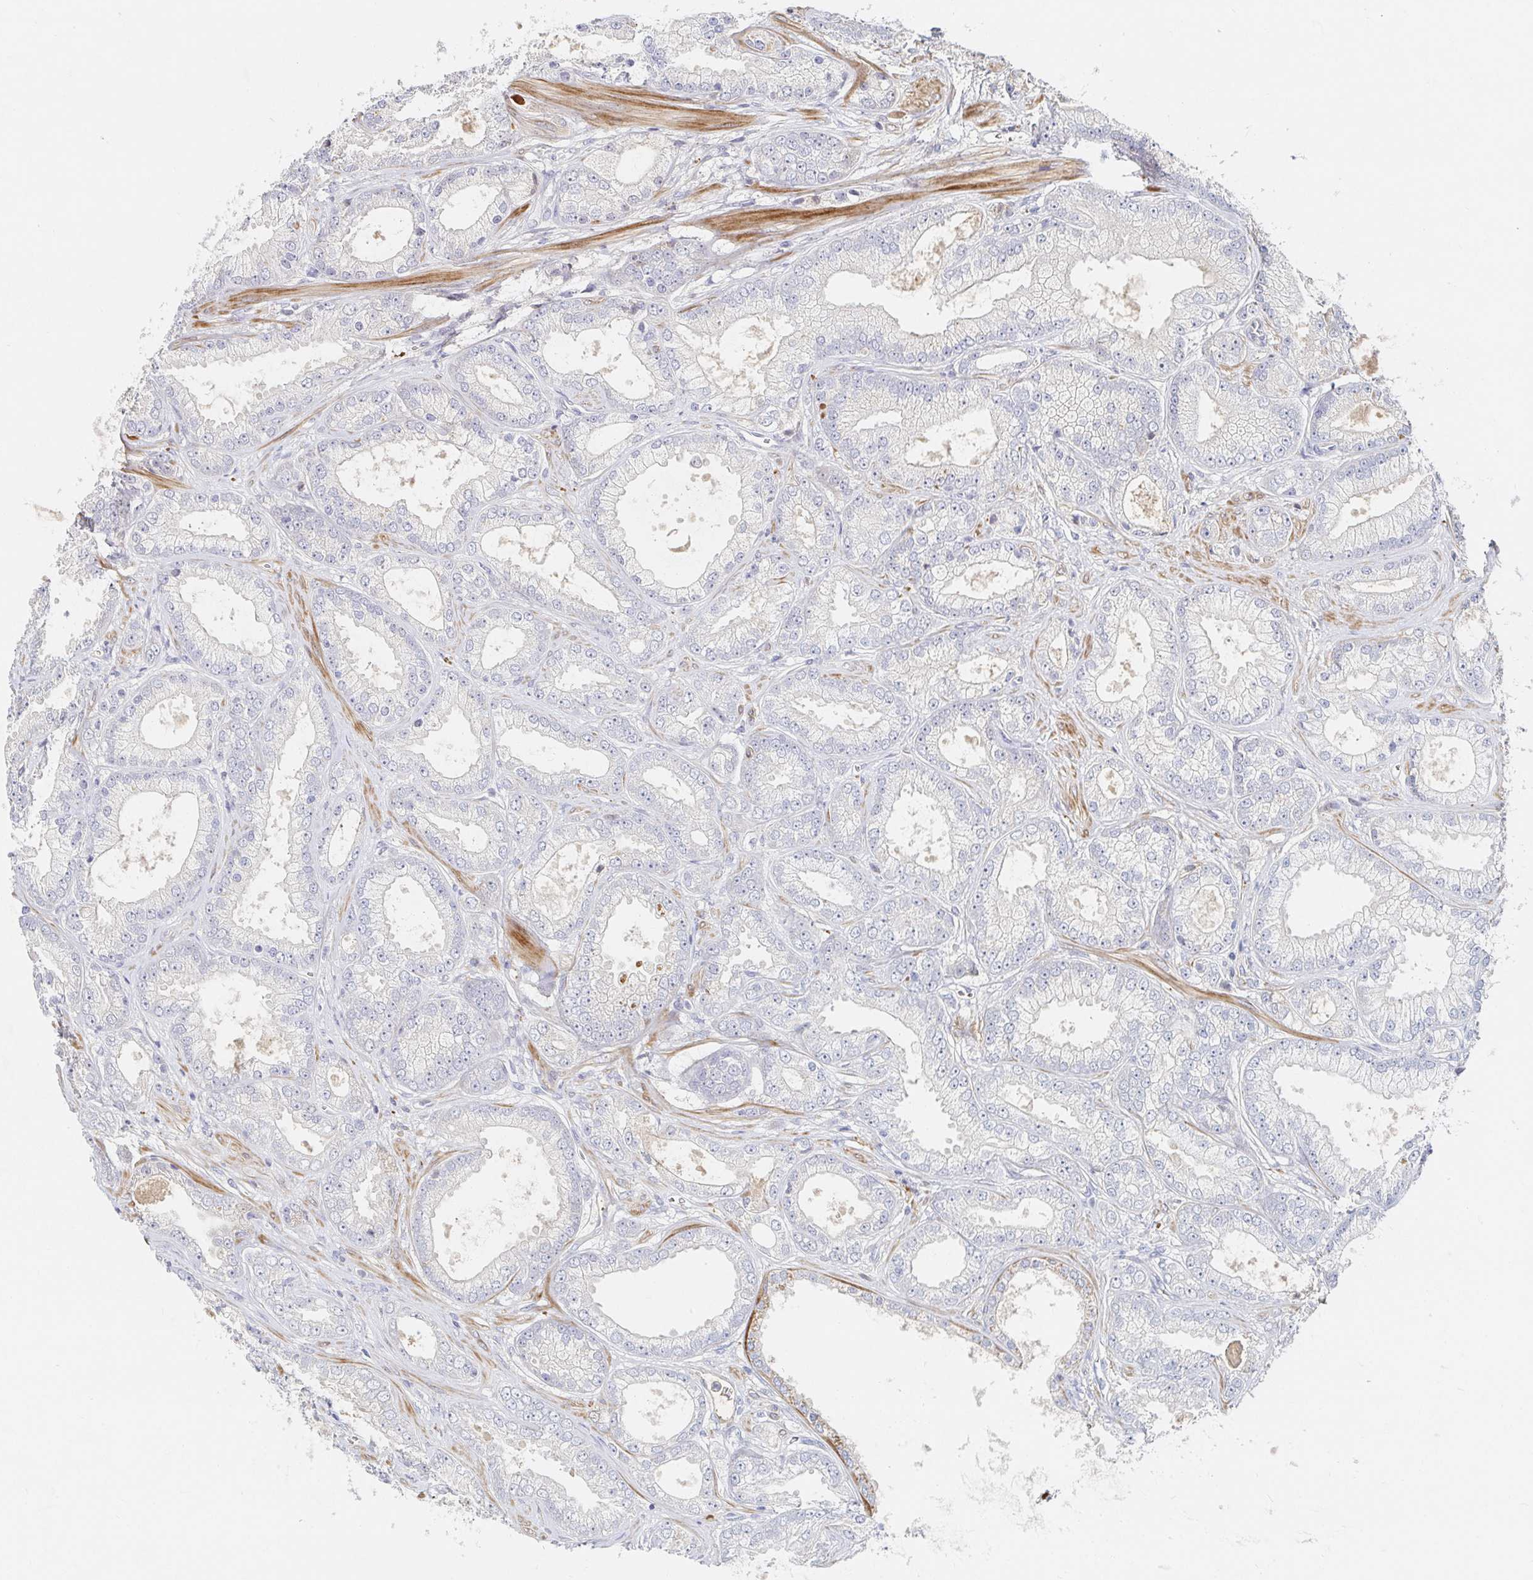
{"staining": {"intensity": "negative", "quantity": "none", "location": "none"}, "tissue": "prostate cancer", "cell_type": "Tumor cells", "image_type": "cancer", "snomed": [{"axis": "morphology", "description": "Adenocarcinoma, High grade"}, {"axis": "topography", "description": "Prostate"}], "caption": "Protein analysis of prostate cancer displays no significant positivity in tumor cells. The staining was performed using DAB to visualize the protein expression in brown, while the nuclei were stained in blue with hematoxylin (Magnification: 20x).", "gene": "NME9", "patient": {"sex": "male", "age": 67}}